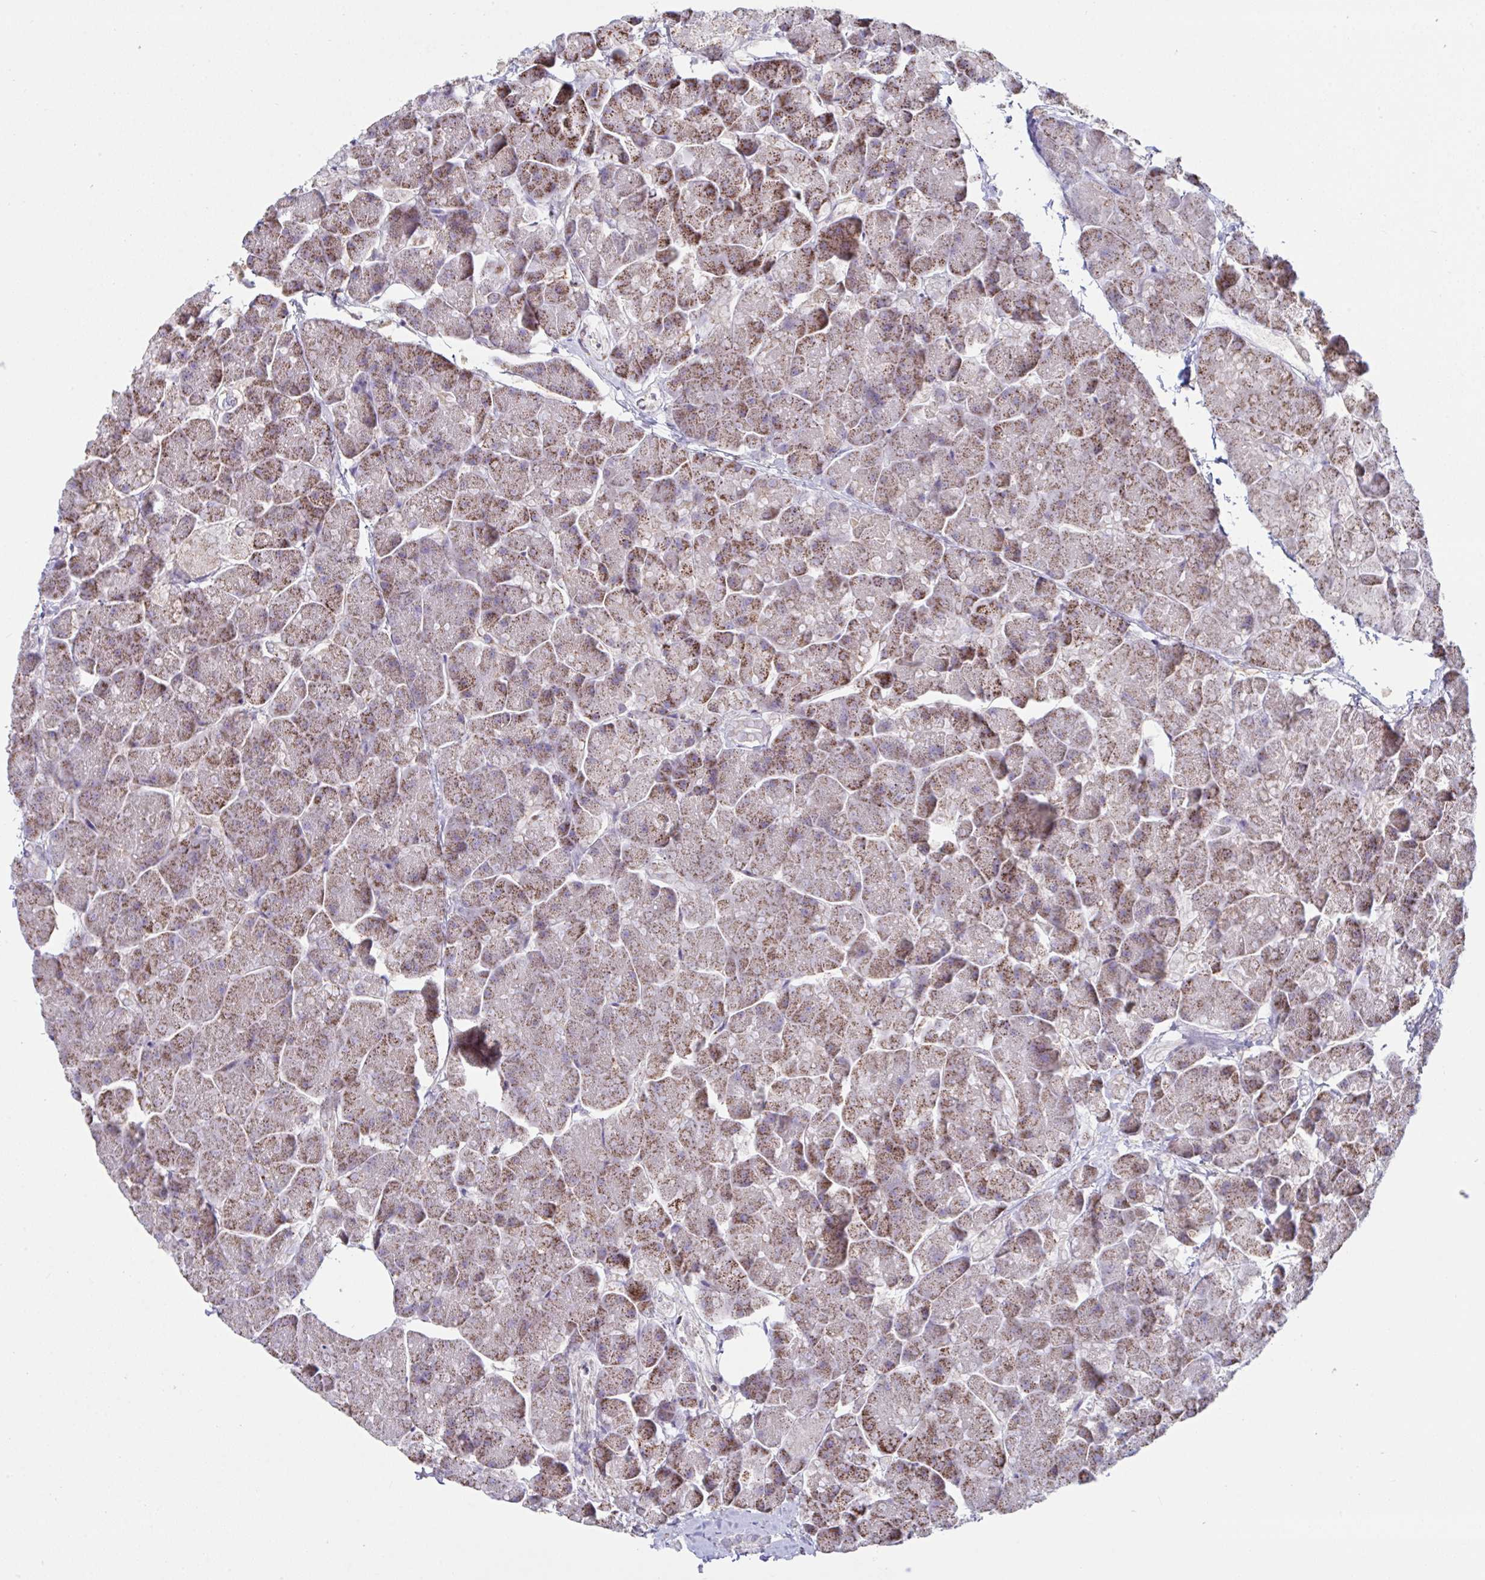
{"staining": {"intensity": "moderate", "quantity": ">75%", "location": "cytoplasmic/membranous"}, "tissue": "pancreas", "cell_type": "Exocrine glandular cells", "image_type": "normal", "snomed": [{"axis": "morphology", "description": "Normal tissue, NOS"}, {"axis": "topography", "description": "Pancreas"}, {"axis": "topography", "description": "Peripheral nerve tissue"}], "caption": "Moderate cytoplasmic/membranous positivity for a protein is appreciated in about >75% of exocrine glandular cells of normal pancreas using IHC.", "gene": "DOK7", "patient": {"sex": "male", "age": 54}}